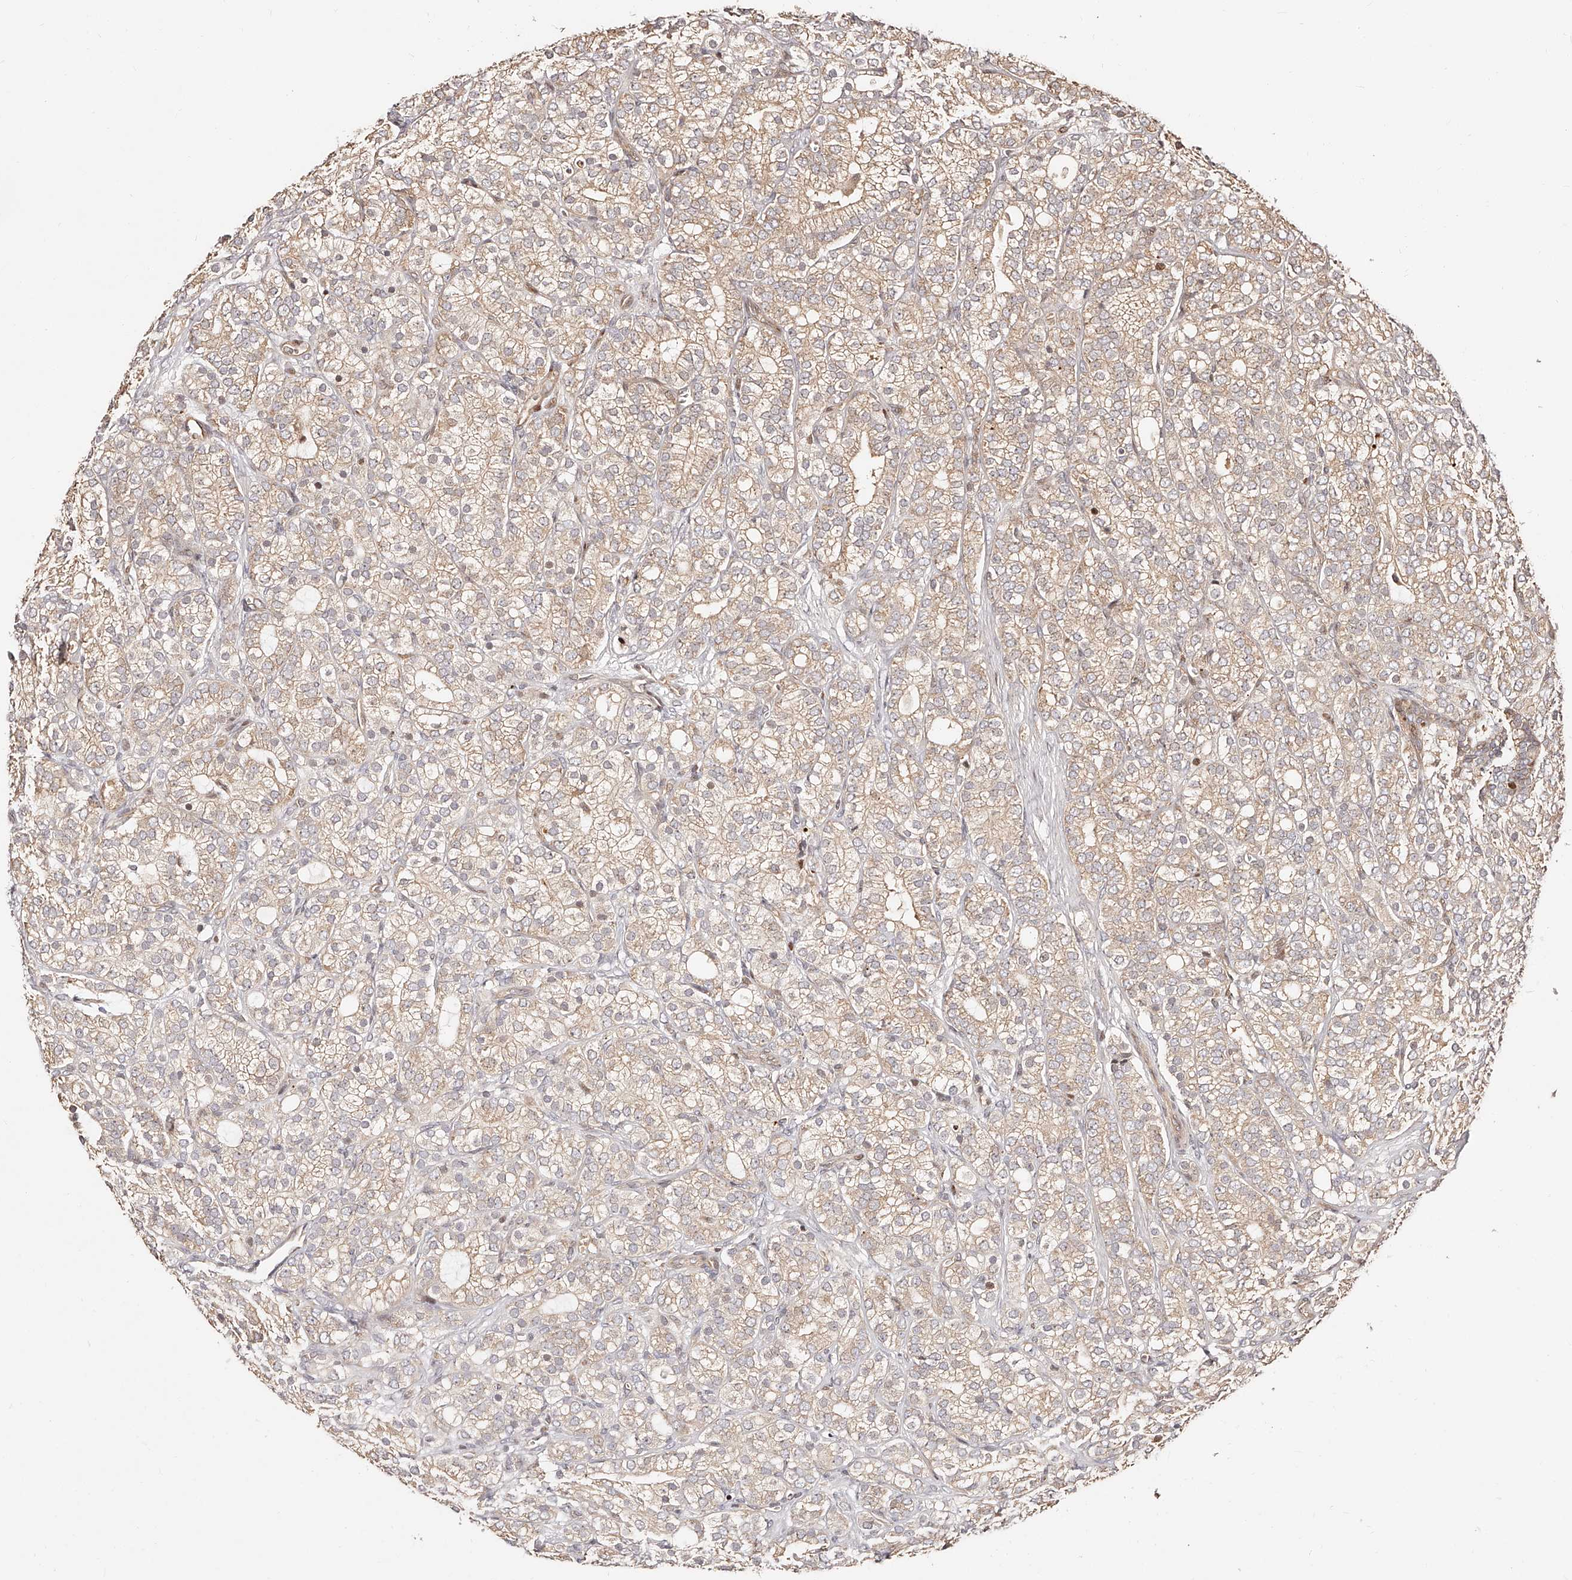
{"staining": {"intensity": "weak", "quantity": "25%-75%", "location": "cytoplasmic/membranous"}, "tissue": "prostate cancer", "cell_type": "Tumor cells", "image_type": "cancer", "snomed": [{"axis": "morphology", "description": "Adenocarcinoma, High grade"}, {"axis": "topography", "description": "Prostate"}], "caption": "IHC of human adenocarcinoma (high-grade) (prostate) reveals low levels of weak cytoplasmic/membranous expression in about 25%-75% of tumor cells.", "gene": "PFDN2", "patient": {"sex": "male", "age": 57}}